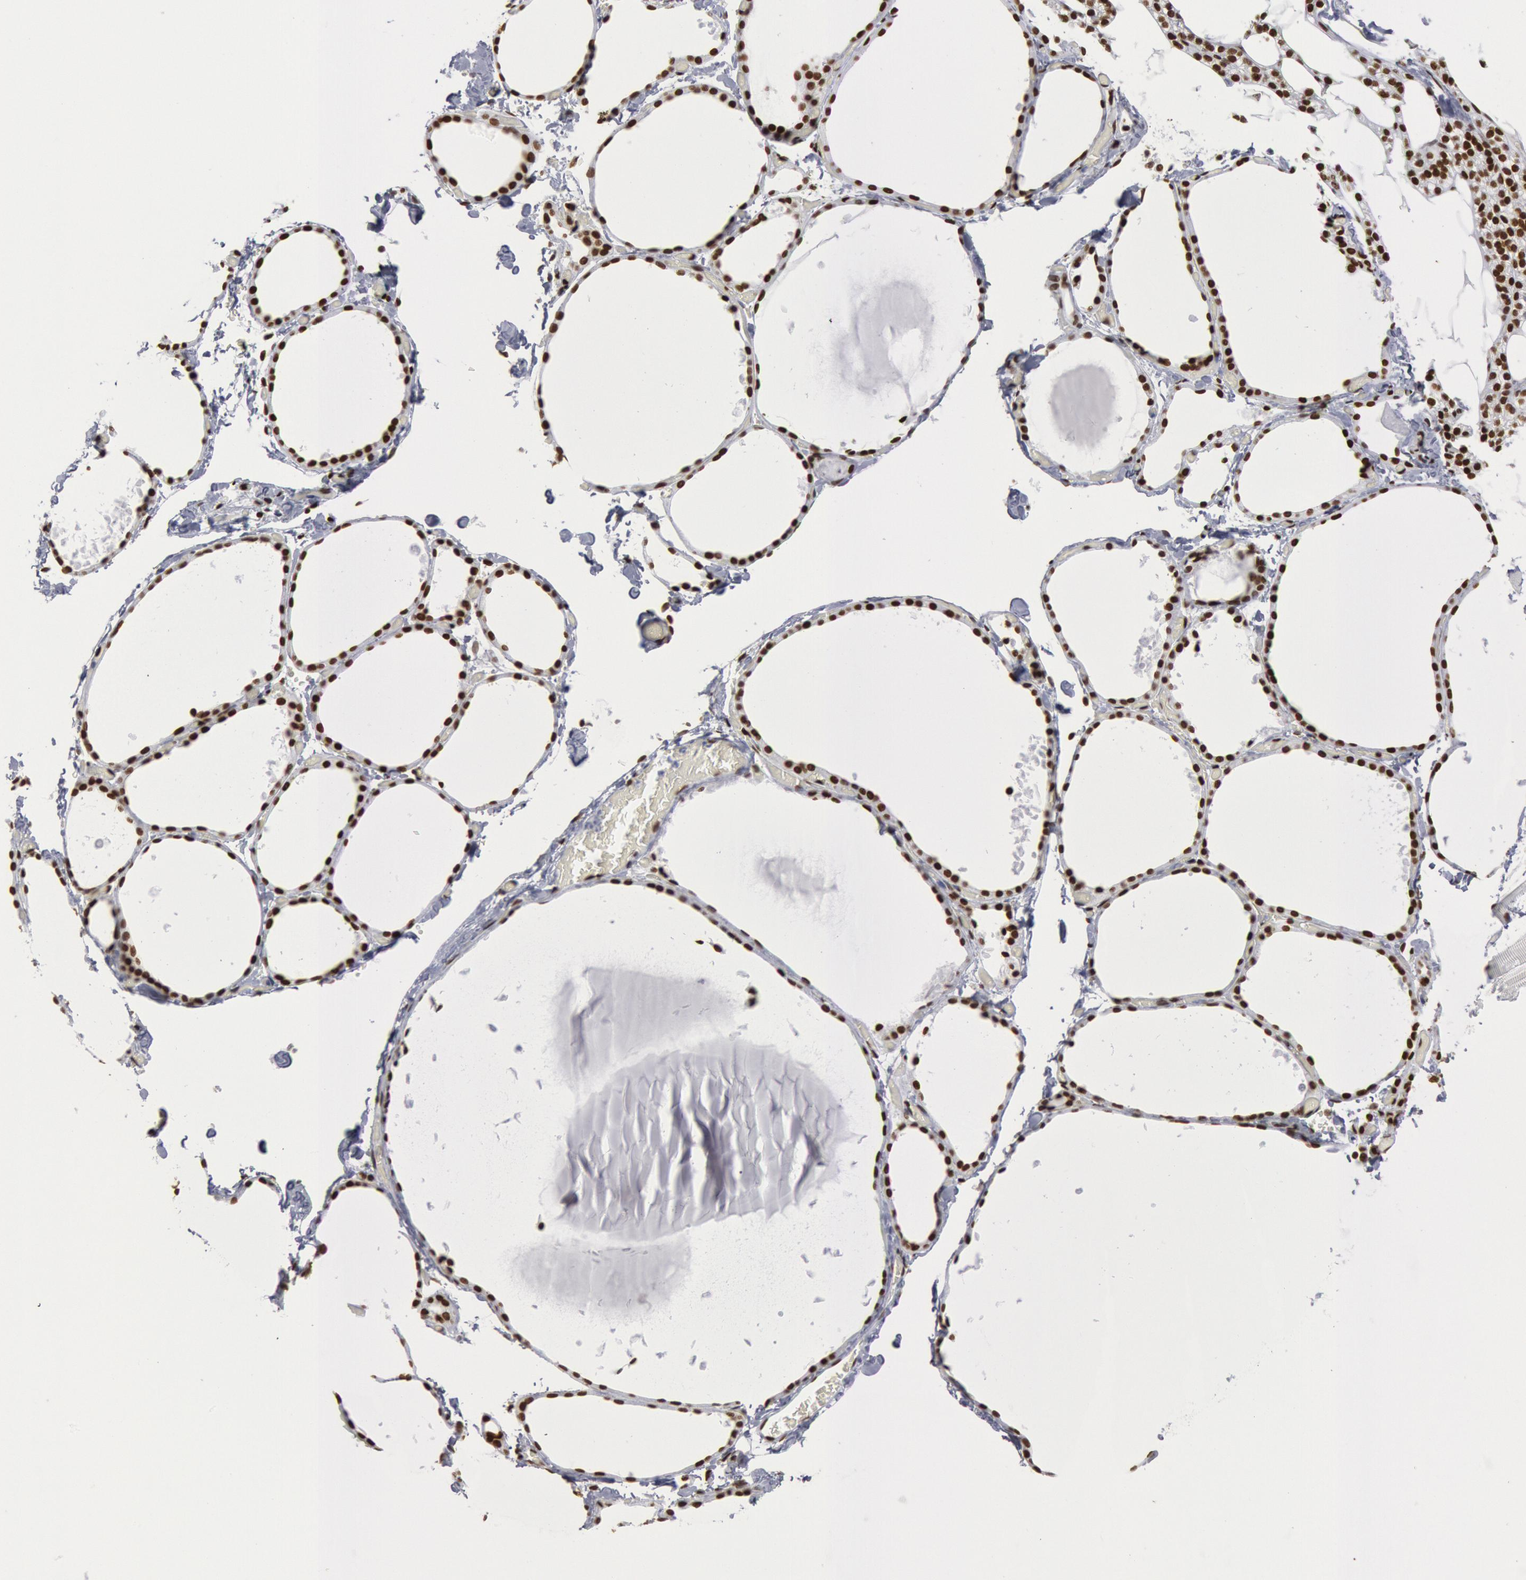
{"staining": {"intensity": "moderate", "quantity": ">75%", "location": "nuclear"}, "tissue": "thyroid gland", "cell_type": "Glandular cells", "image_type": "normal", "snomed": [{"axis": "morphology", "description": "Normal tissue, NOS"}, {"axis": "topography", "description": "Thyroid gland"}], "caption": "The histopathology image displays immunohistochemical staining of benign thyroid gland. There is moderate nuclear positivity is present in about >75% of glandular cells. (DAB (3,3'-diaminobenzidine) IHC, brown staining for protein, blue staining for nuclei).", "gene": "MECP2", "patient": {"sex": "female", "age": 22}}